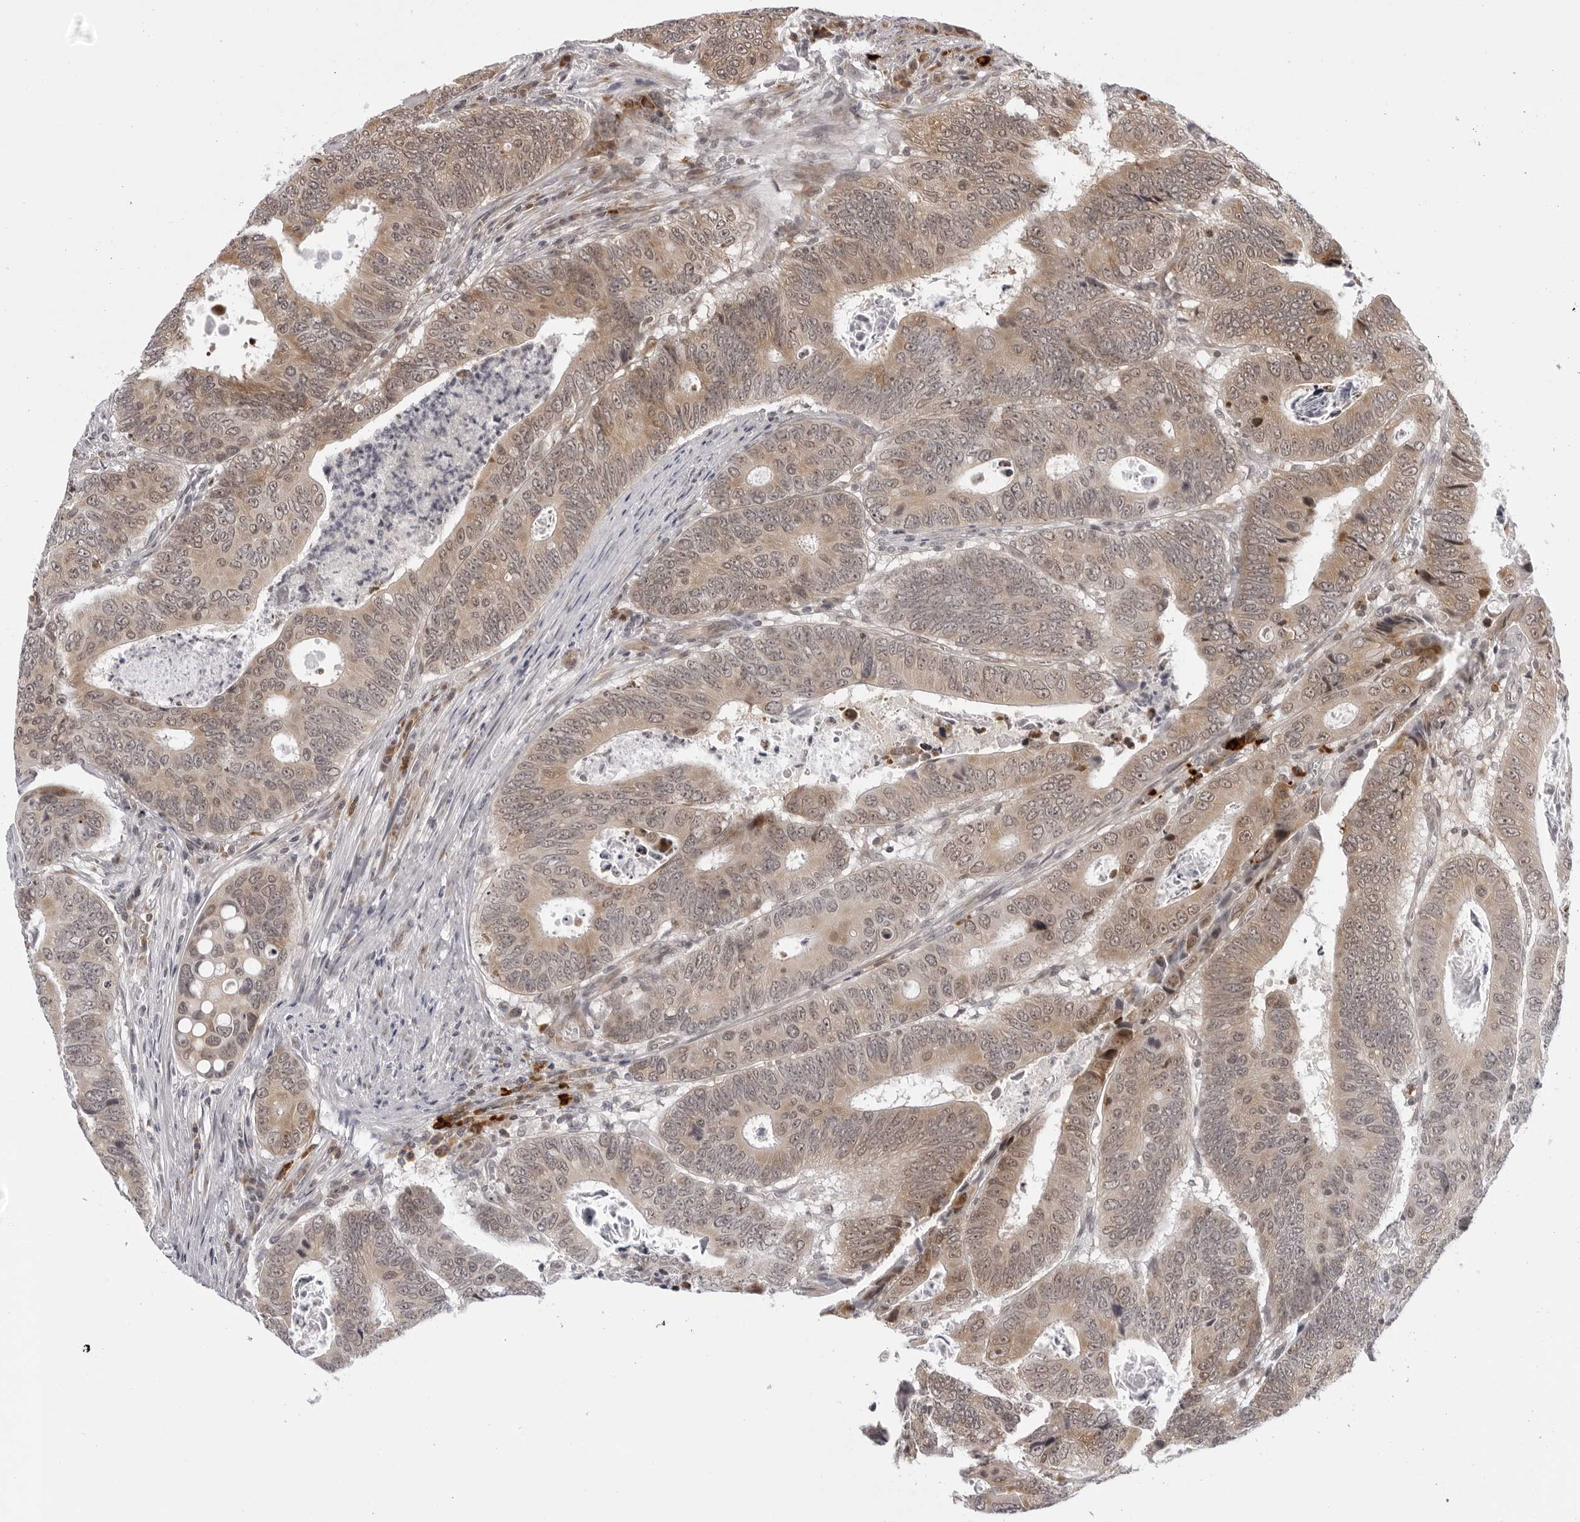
{"staining": {"intensity": "moderate", "quantity": ">75%", "location": "cytoplasmic/membranous,nuclear"}, "tissue": "colorectal cancer", "cell_type": "Tumor cells", "image_type": "cancer", "snomed": [{"axis": "morphology", "description": "Adenocarcinoma, NOS"}, {"axis": "topography", "description": "Colon"}], "caption": "IHC (DAB (3,3'-diaminobenzidine)) staining of colorectal cancer demonstrates moderate cytoplasmic/membranous and nuclear protein staining in approximately >75% of tumor cells. (DAB IHC, brown staining for protein, blue staining for nuclei).", "gene": "GCSAML", "patient": {"sex": "male", "age": 72}}